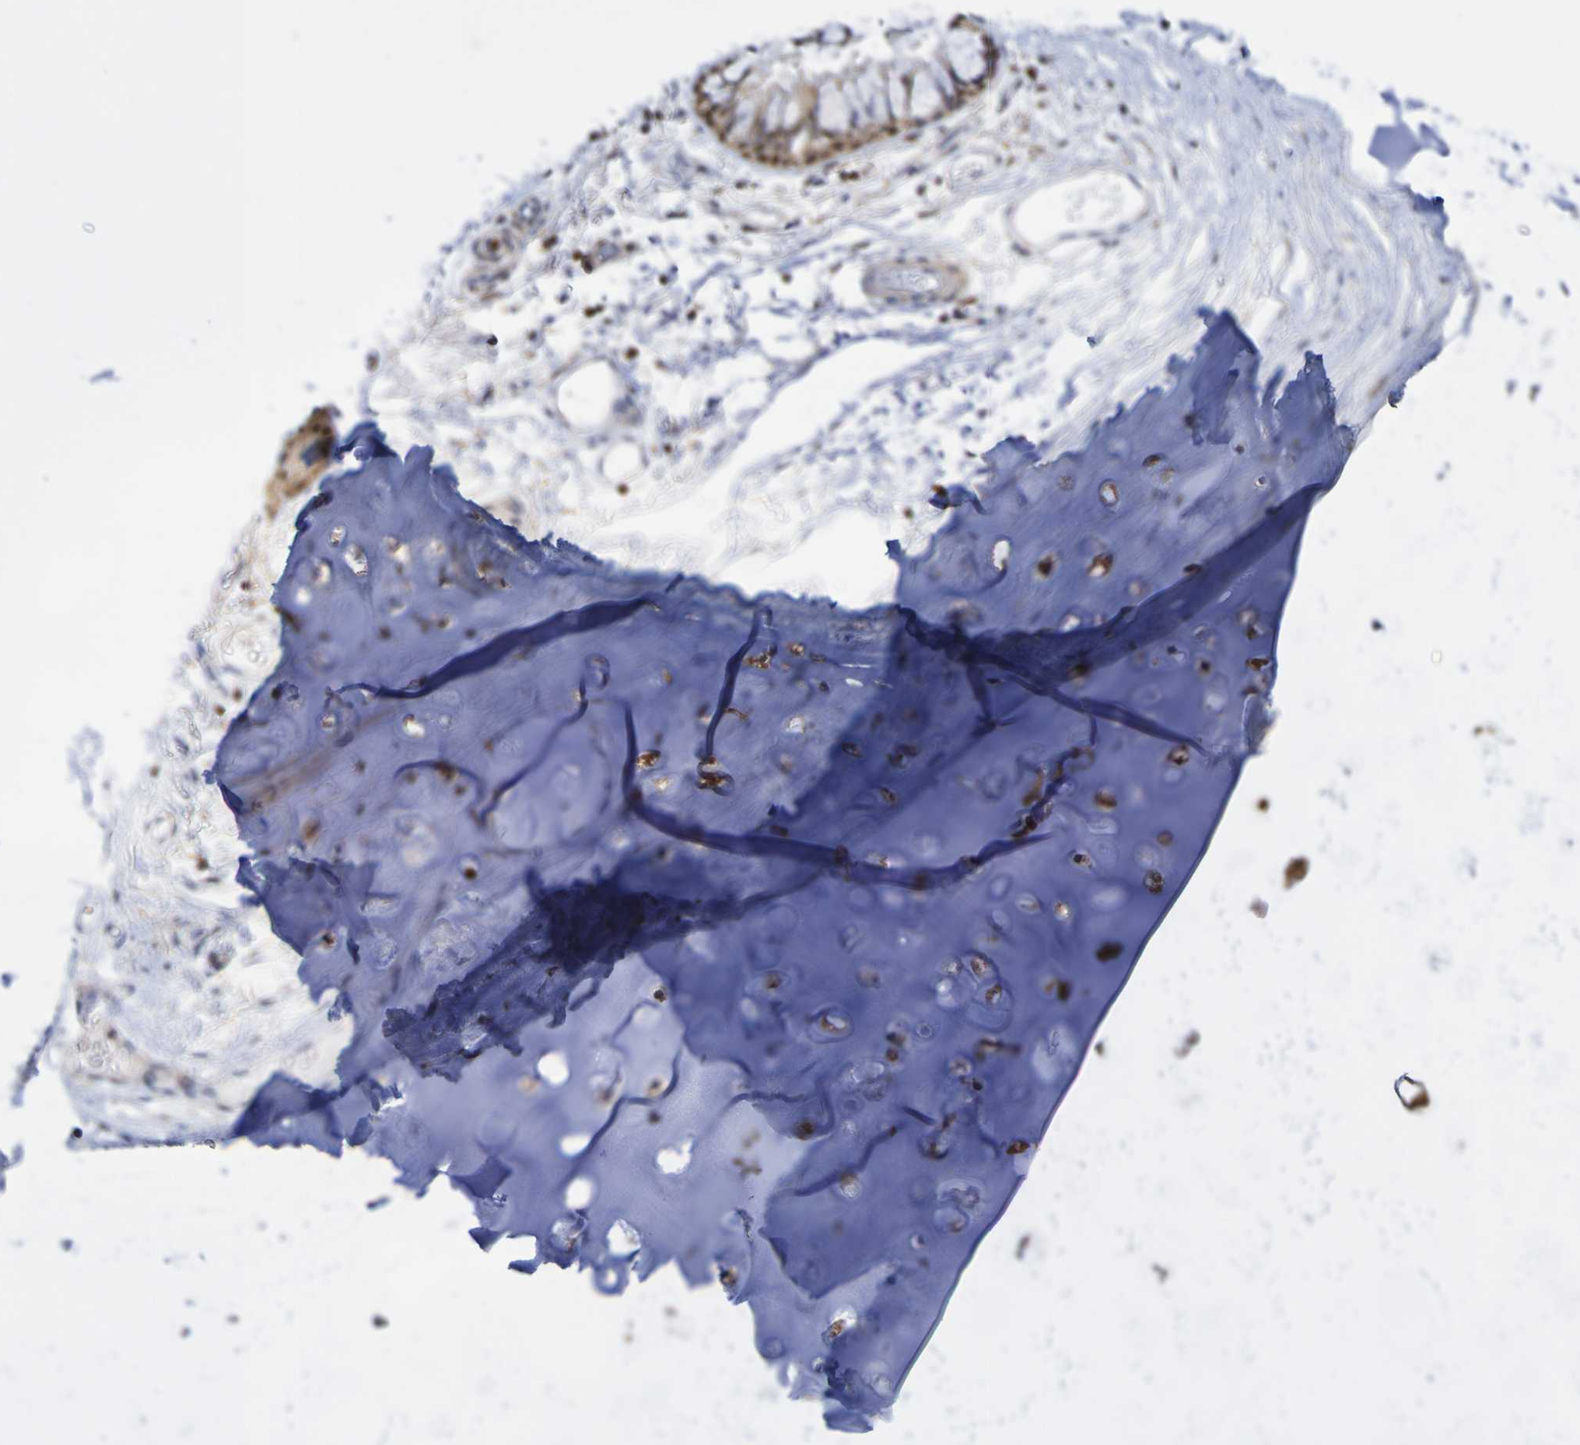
{"staining": {"intensity": "negative", "quantity": "none", "location": "none"}, "tissue": "adipose tissue", "cell_type": "Adipocytes", "image_type": "normal", "snomed": [{"axis": "morphology", "description": "Normal tissue, NOS"}, {"axis": "topography", "description": "Cartilage tissue"}, {"axis": "topography", "description": "Bronchus"}], "caption": "IHC image of benign human adipose tissue stained for a protein (brown), which reveals no positivity in adipocytes.", "gene": "ATIC", "patient": {"sex": "female", "age": 73}}